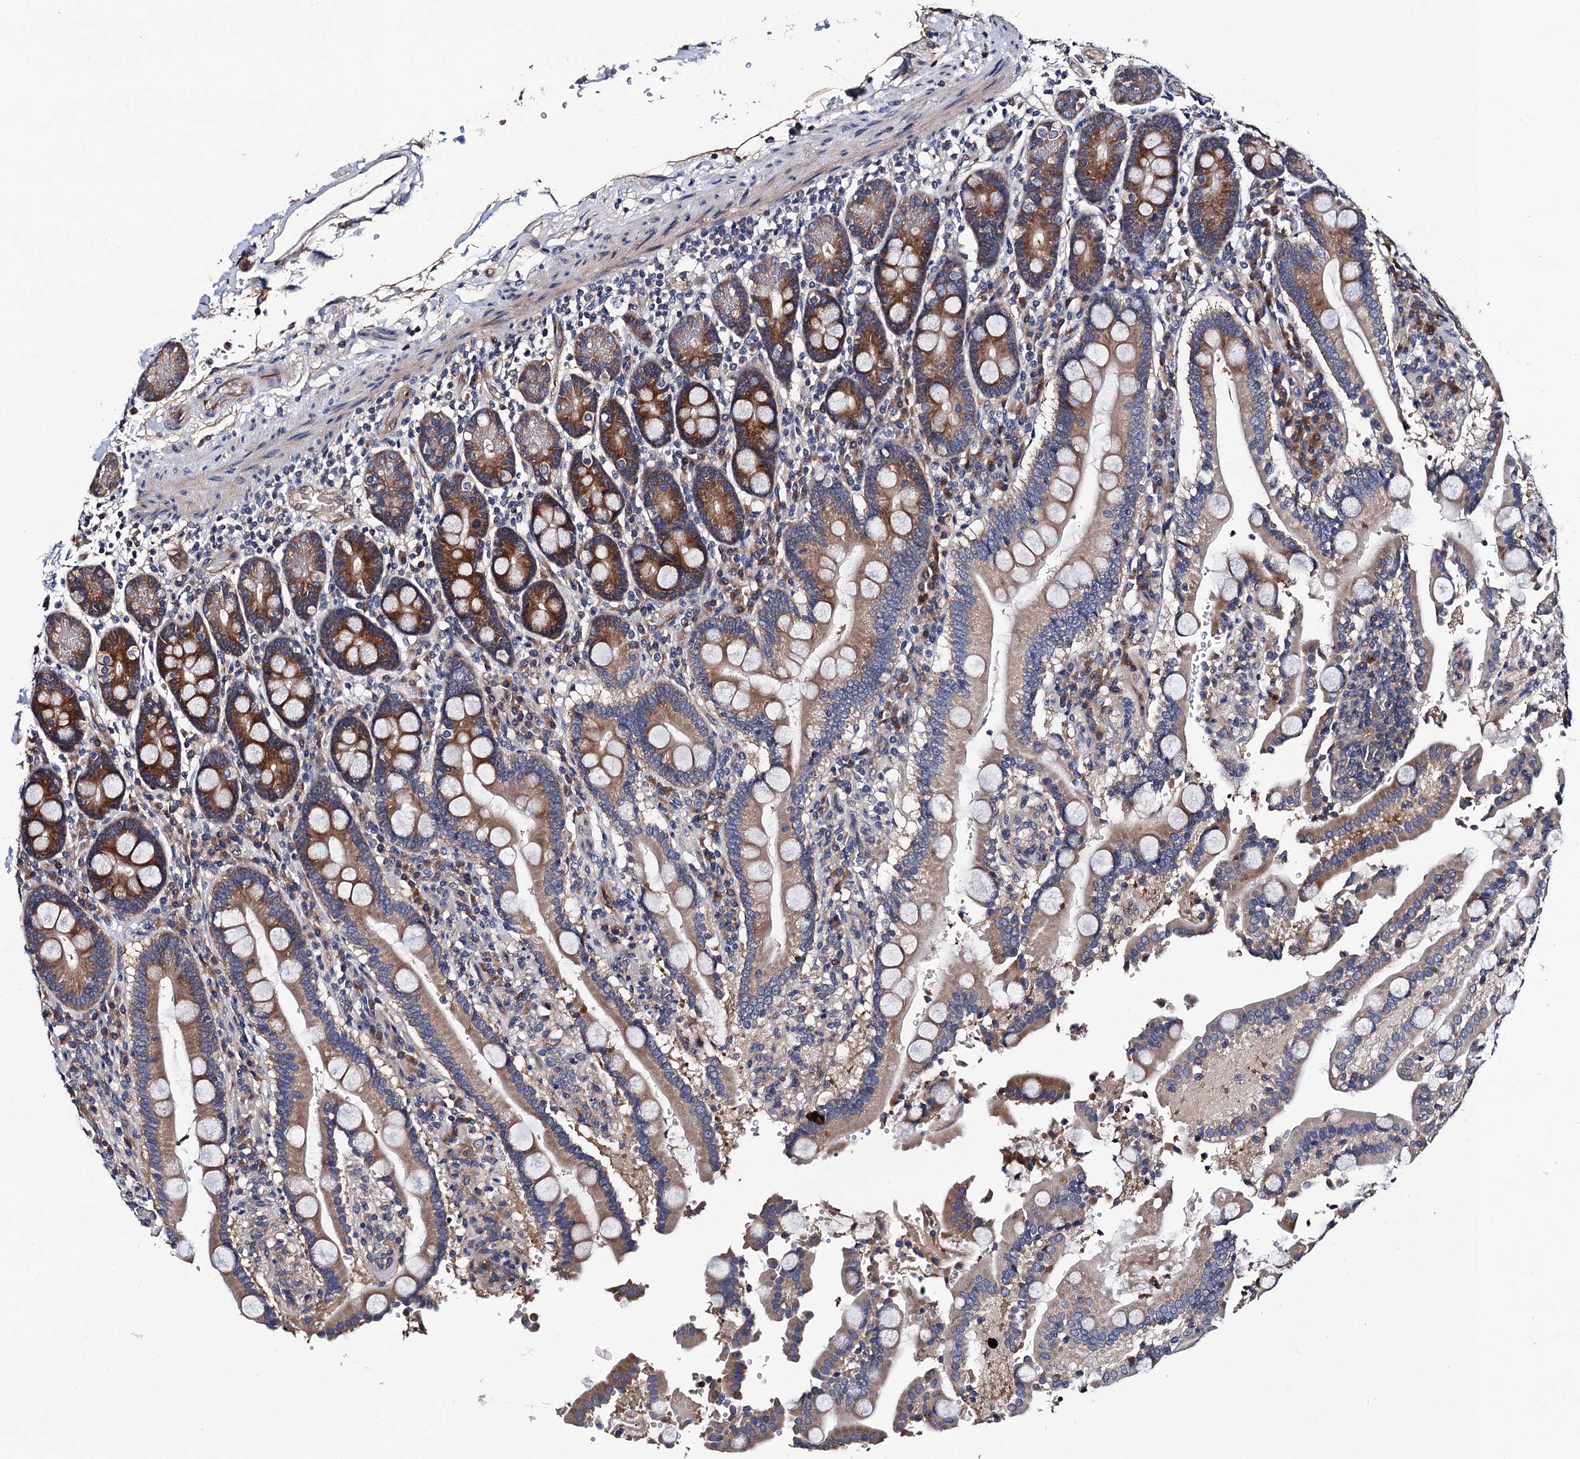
{"staining": {"intensity": "strong", "quantity": "25%-75%", "location": "cytoplasmic/membranous"}, "tissue": "duodenum", "cell_type": "Glandular cells", "image_type": "normal", "snomed": [{"axis": "morphology", "description": "Normal tissue, NOS"}, {"axis": "topography", "description": "Small intestine, NOS"}], "caption": "A high amount of strong cytoplasmic/membranous expression is appreciated in approximately 25%-75% of glandular cells in unremarkable duodenum. (IHC, brightfield microscopy, high magnification).", "gene": "TRMT112", "patient": {"sex": "female", "age": 71}}